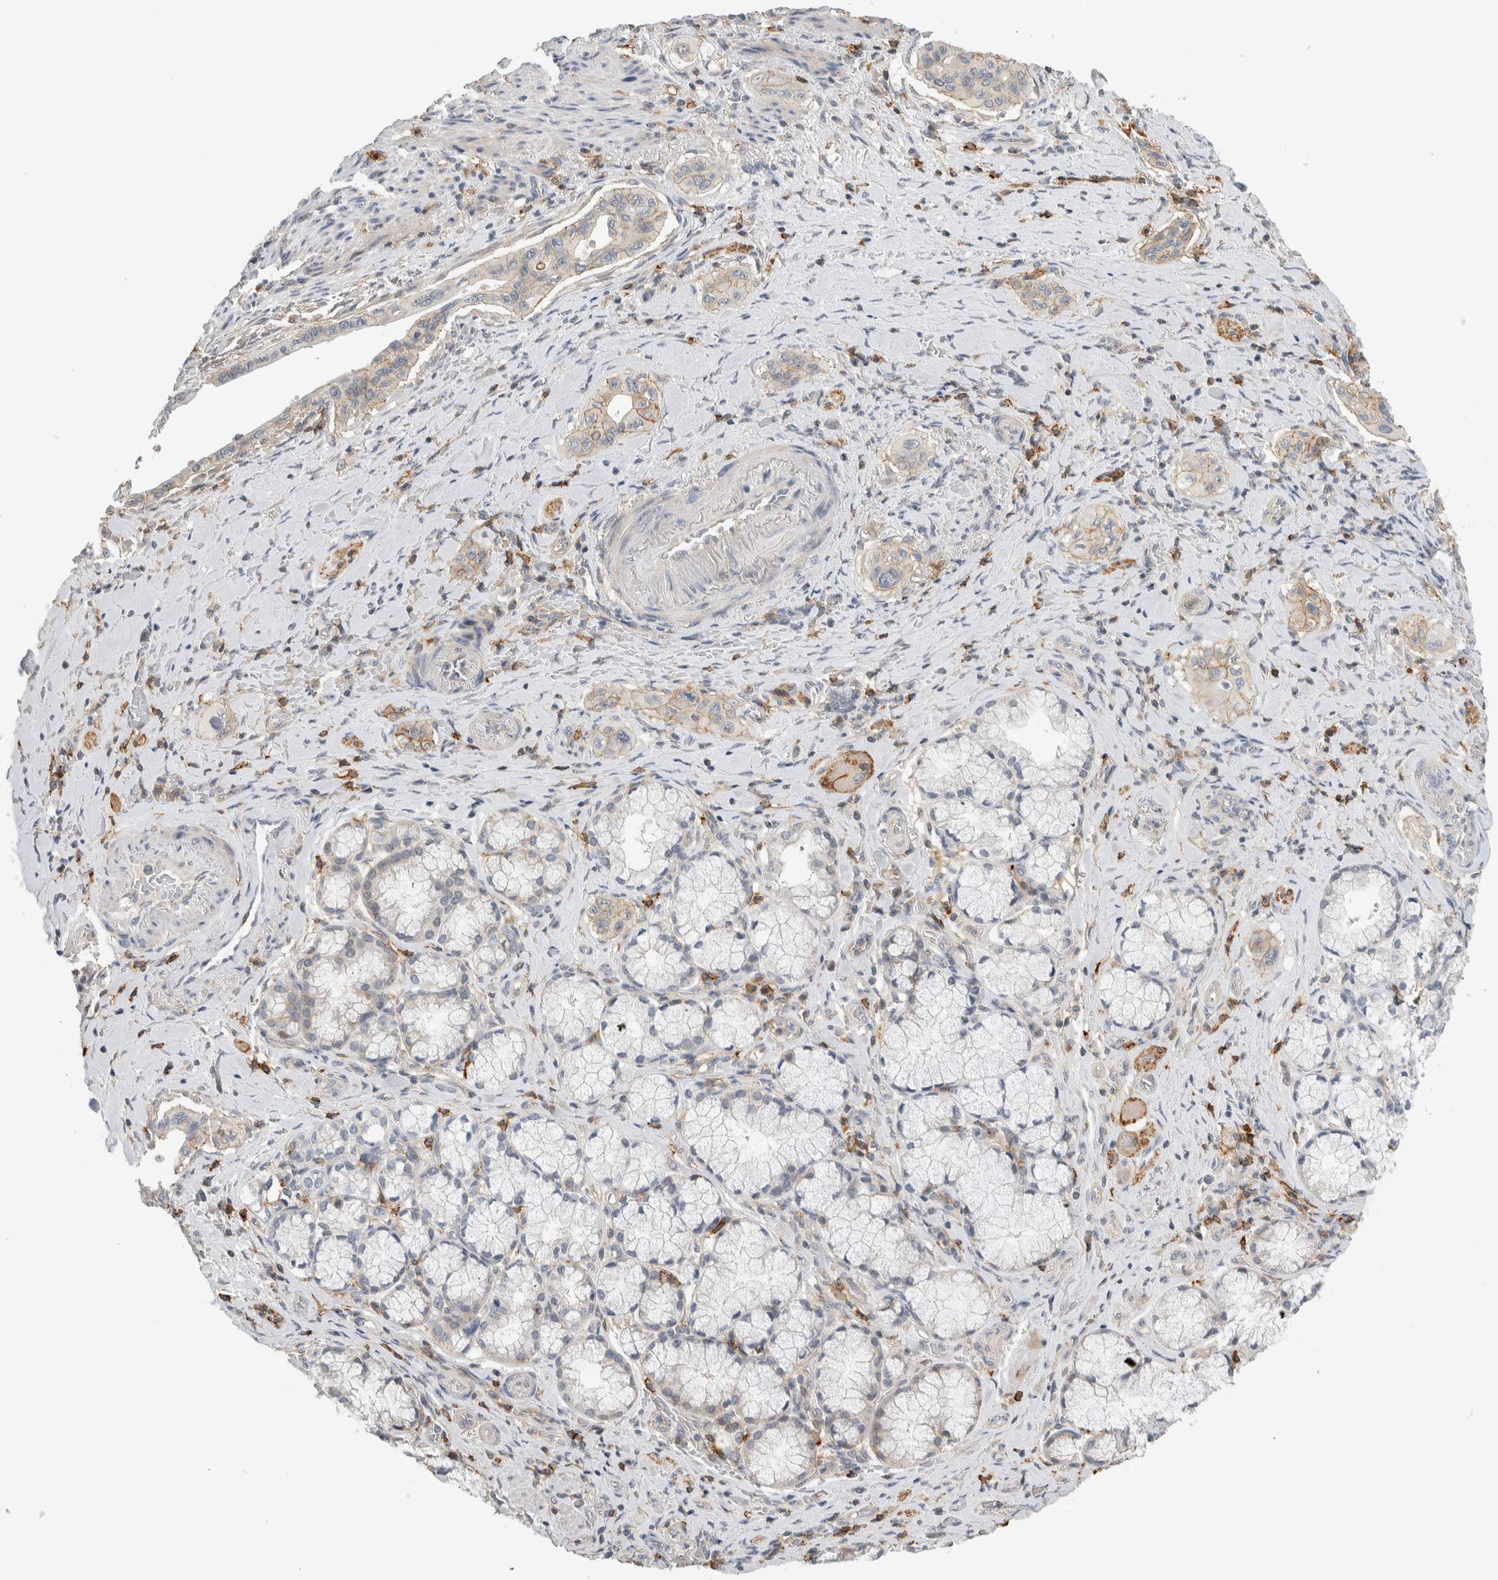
{"staining": {"intensity": "weak", "quantity": "<25%", "location": "cytoplasmic/membranous"}, "tissue": "pancreatic cancer", "cell_type": "Tumor cells", "image_type": "cancer", "snomed": [{"axis": "morphology", "description": "Adenocarcinoma, NOS"}, {"axis": "topography", "description": "Pancreas"}], "caption": "This is an IHC image of human pancreatic adenocarcinoma. There is no expression in tumor cells.", "gene": "ERCC6L2", "patient": {"sex": "male", "age": 77}}